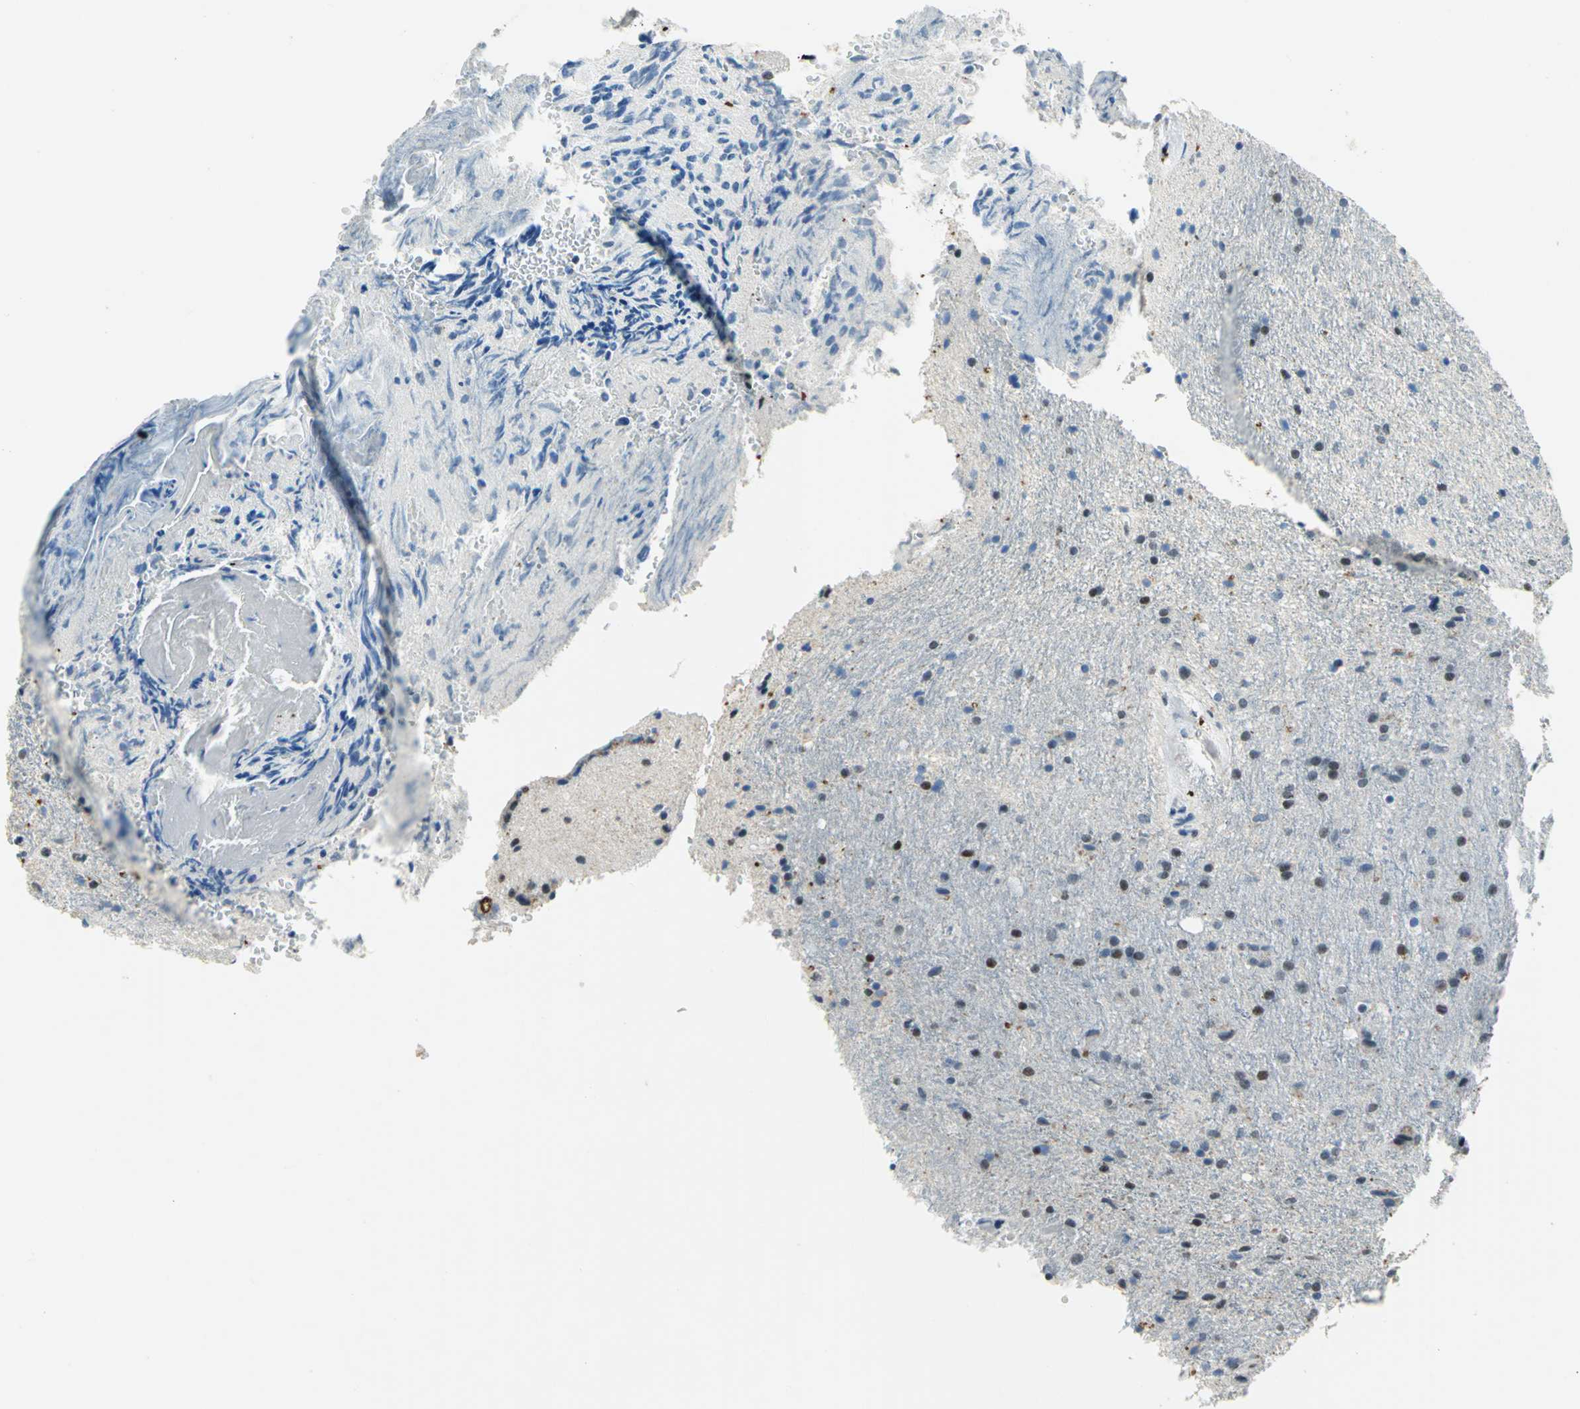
{"staining": {"intensity": "moderate", "quantity": "<25%", "location": "nuclear"}, "tissue": "glioma", "cell_type": "Tumor cells", "image_type": "cancer", "snomed": [{"axis": "morphology", "description": "Normal tissue, NOS"}, {"axis": "morphology", "description": "Glioma, malignant, High grade"}, {"axis": "topography", "description": "Cerebral cortex"}], "caption": "IHC of high-grade glioma (malignant) shows low levels of moderate nuclear positivity in about <25% of tumor cells.", "gene": "RAD17", "patient": {"sex": "male", "age": 56}}